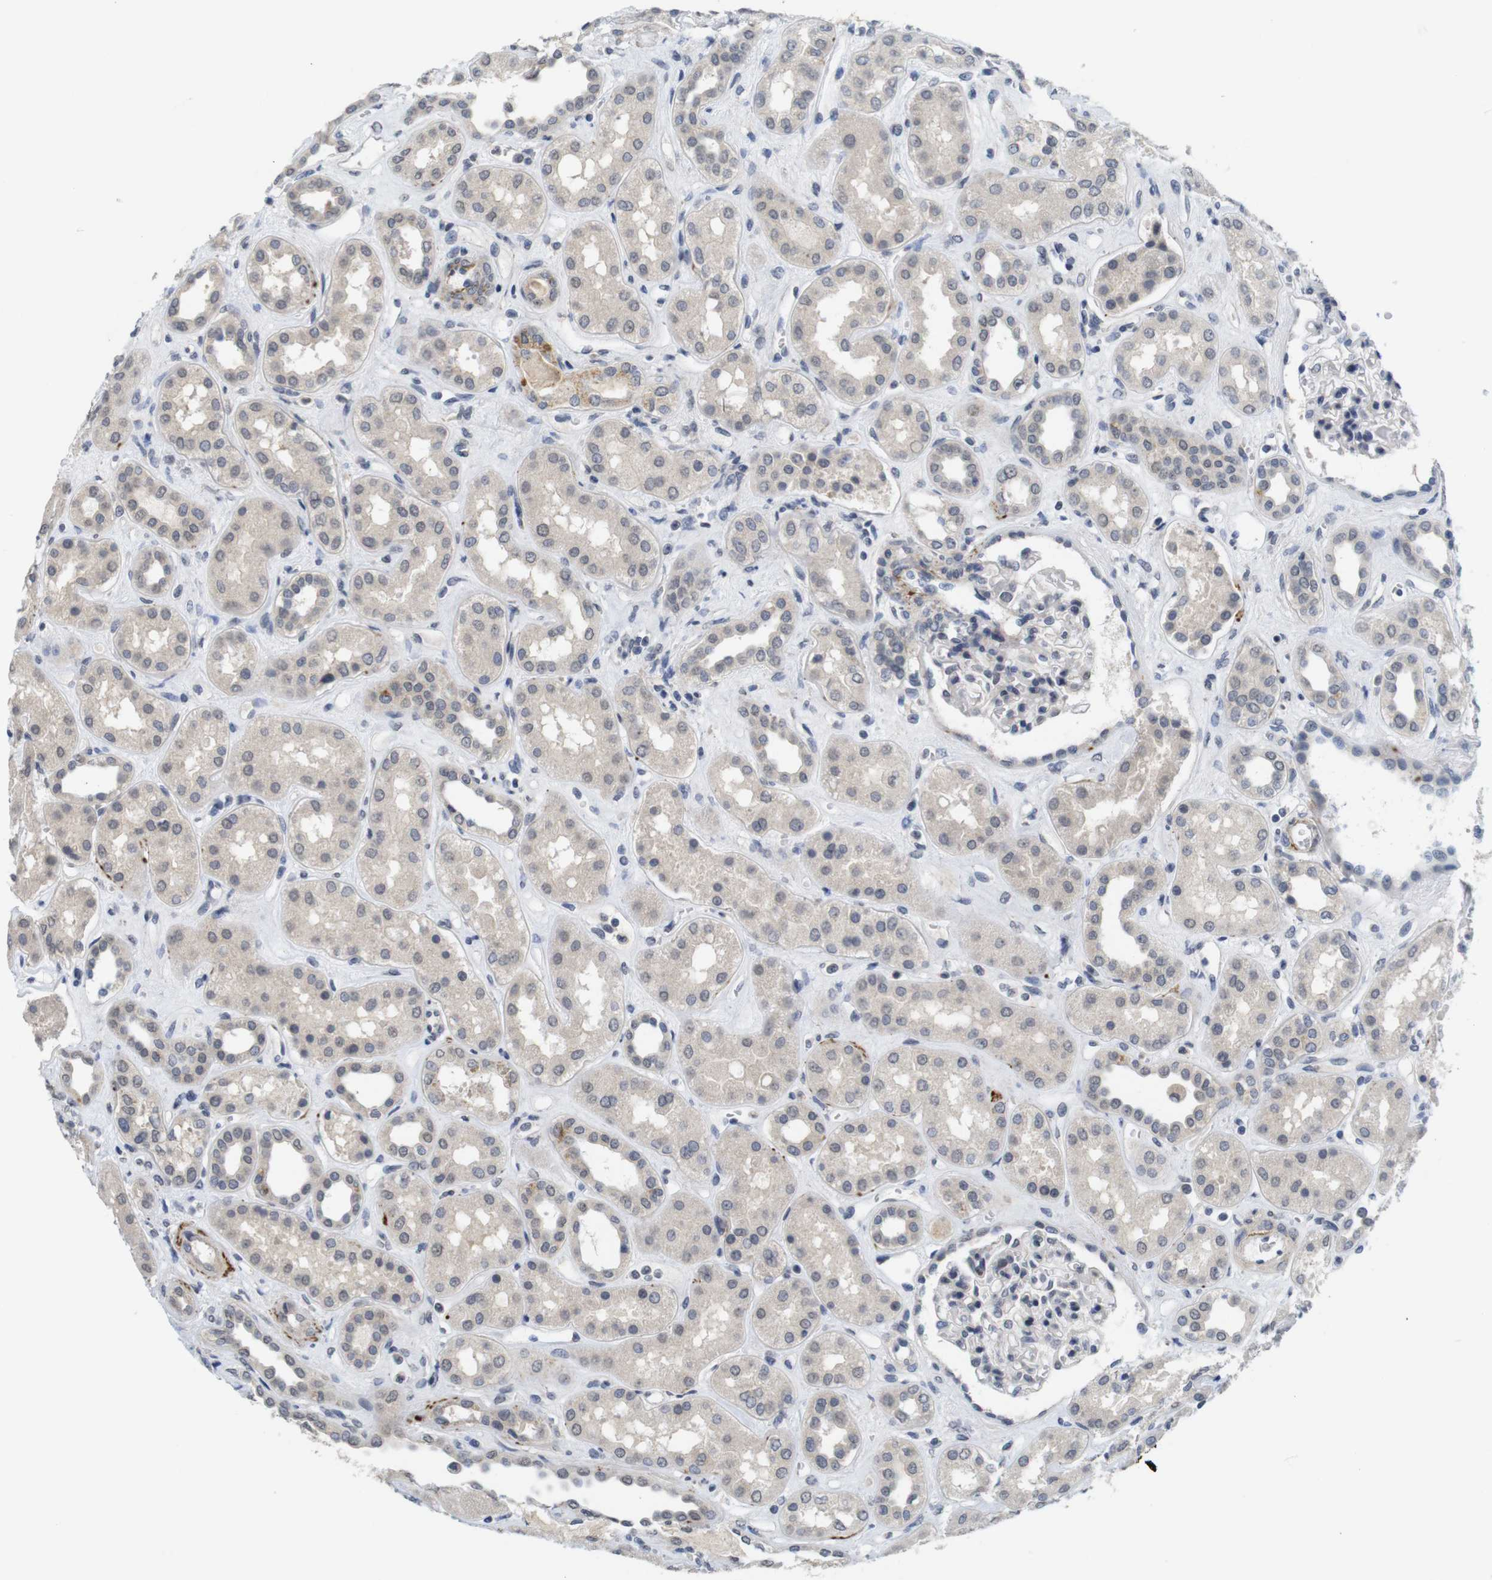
{"staining": {"intensity": "negative", "quantity": "none", "location": "none"}, "tissue": "kidney", "cell_type": "Cells in glomeruli", "image_type": "normal", "snomed": [{"axis": "morphology", "description": "Normal tissue, NOS"}, {"axis": "topography", "description": "Kidney"}], "caption": "This photomicrograph is of benign kidney stained with immunohistochemistry (IHC) to label a protein in brown with the nuclei are counter-stained blue. There is no expression in cells in glomeruli. (DAB immunohistochemistry (IHC) with hematoxylin counter stain).", "gene": "SKP2", "patient": {"sex": "male", "age": 59}}